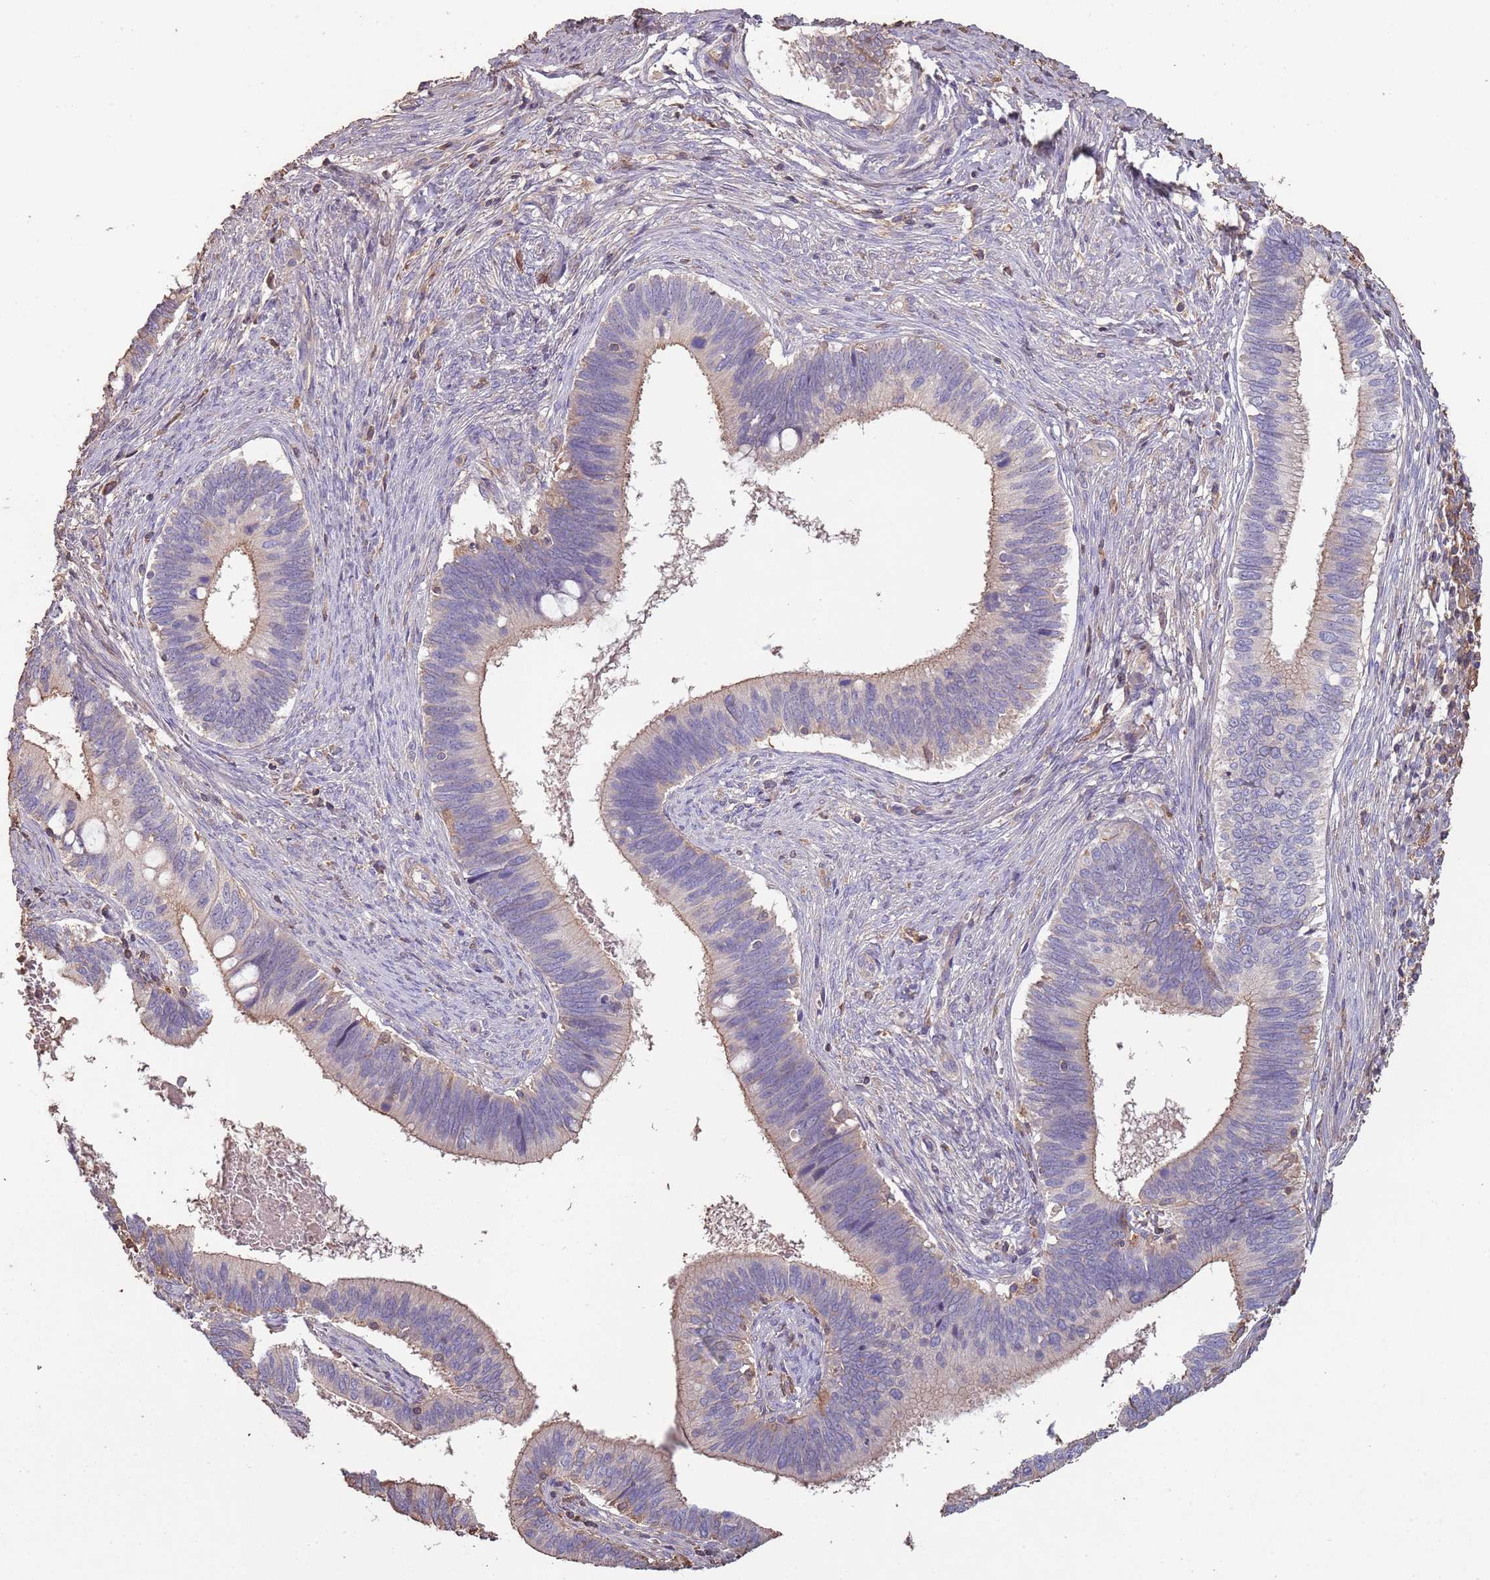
{"staining": {"intensity": "moderate", "quantity": ">75%", "location": "cytoplasmic/membranous"}, "tissue": "cervical cancer", "cell_type": "Tumor cells", "image_type": "cancer", "snomed": [{"axis": "morphology", "description": "Adenocarcinoma, NOS"}, {"axis": "topography", "description": "Cervix"}], "caption": "Cervical cancer (adenocarcinoma) tissue reveals moderate cytoplasmic/membranous staining in about >75% of tumor cells, visualized by immunohistochemistry.", "gene": "FECH", "patient": {"sex": "female", "age": 42}}